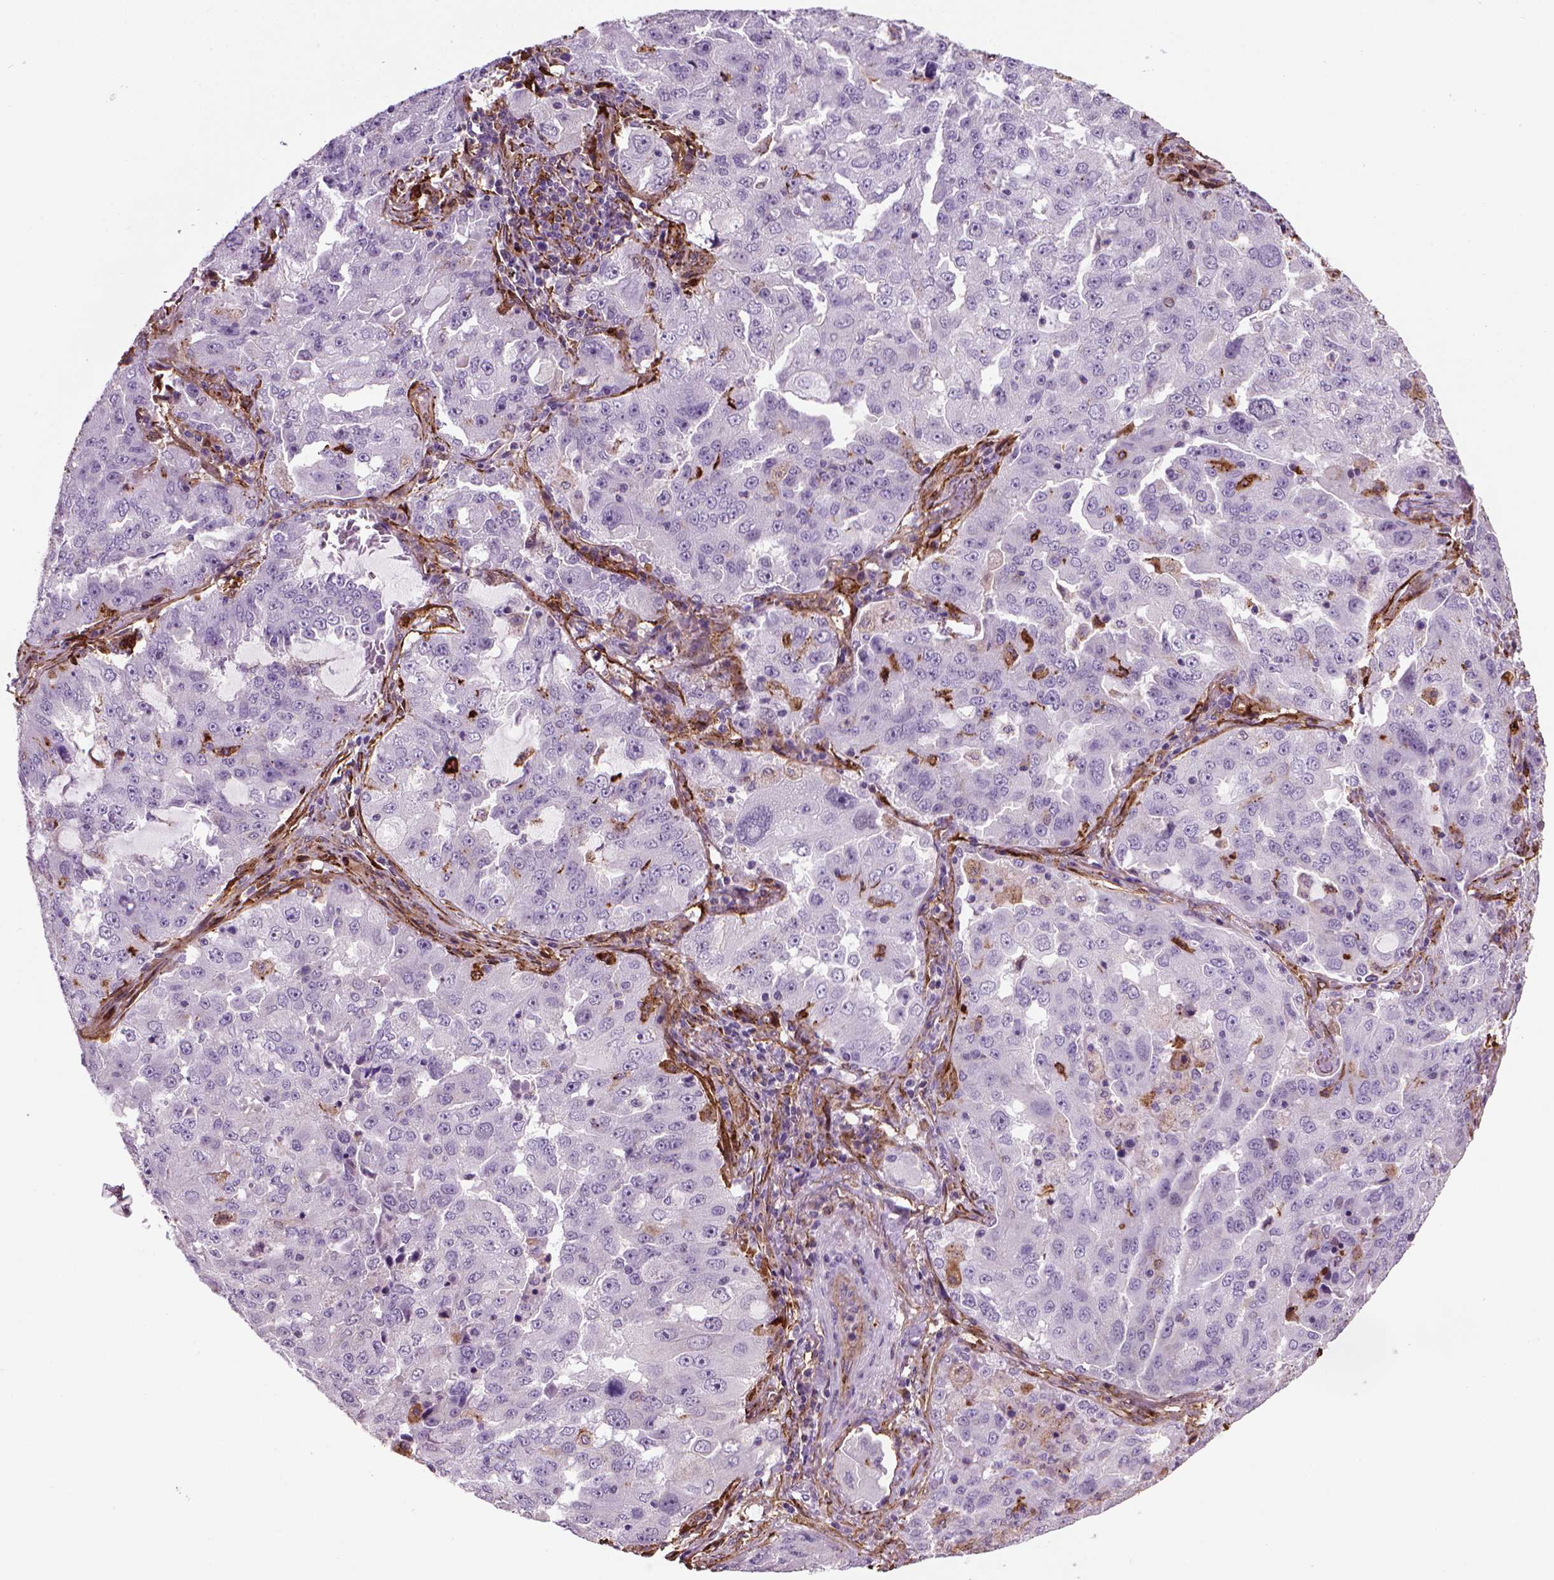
{"staining": {"intensity": "negative", "quantity": "none", "location": "none"}, "tissue": "lung cancer", "cell_type": "Tumor cells", "image_type": "cancer", "snomed": [{"axis": "morphology", "description": "Adenocarcinoma, NOS"}, {"axis": "topography", "description": "Lung"}], "caption": "This is an immunohistochemistry (IHC) histopathology image of lung cancer (adenocarcinoma). There is no expression in tumor cells.", "gene": "MARCKS", "patient": {"sex": "female", "age": 61}}